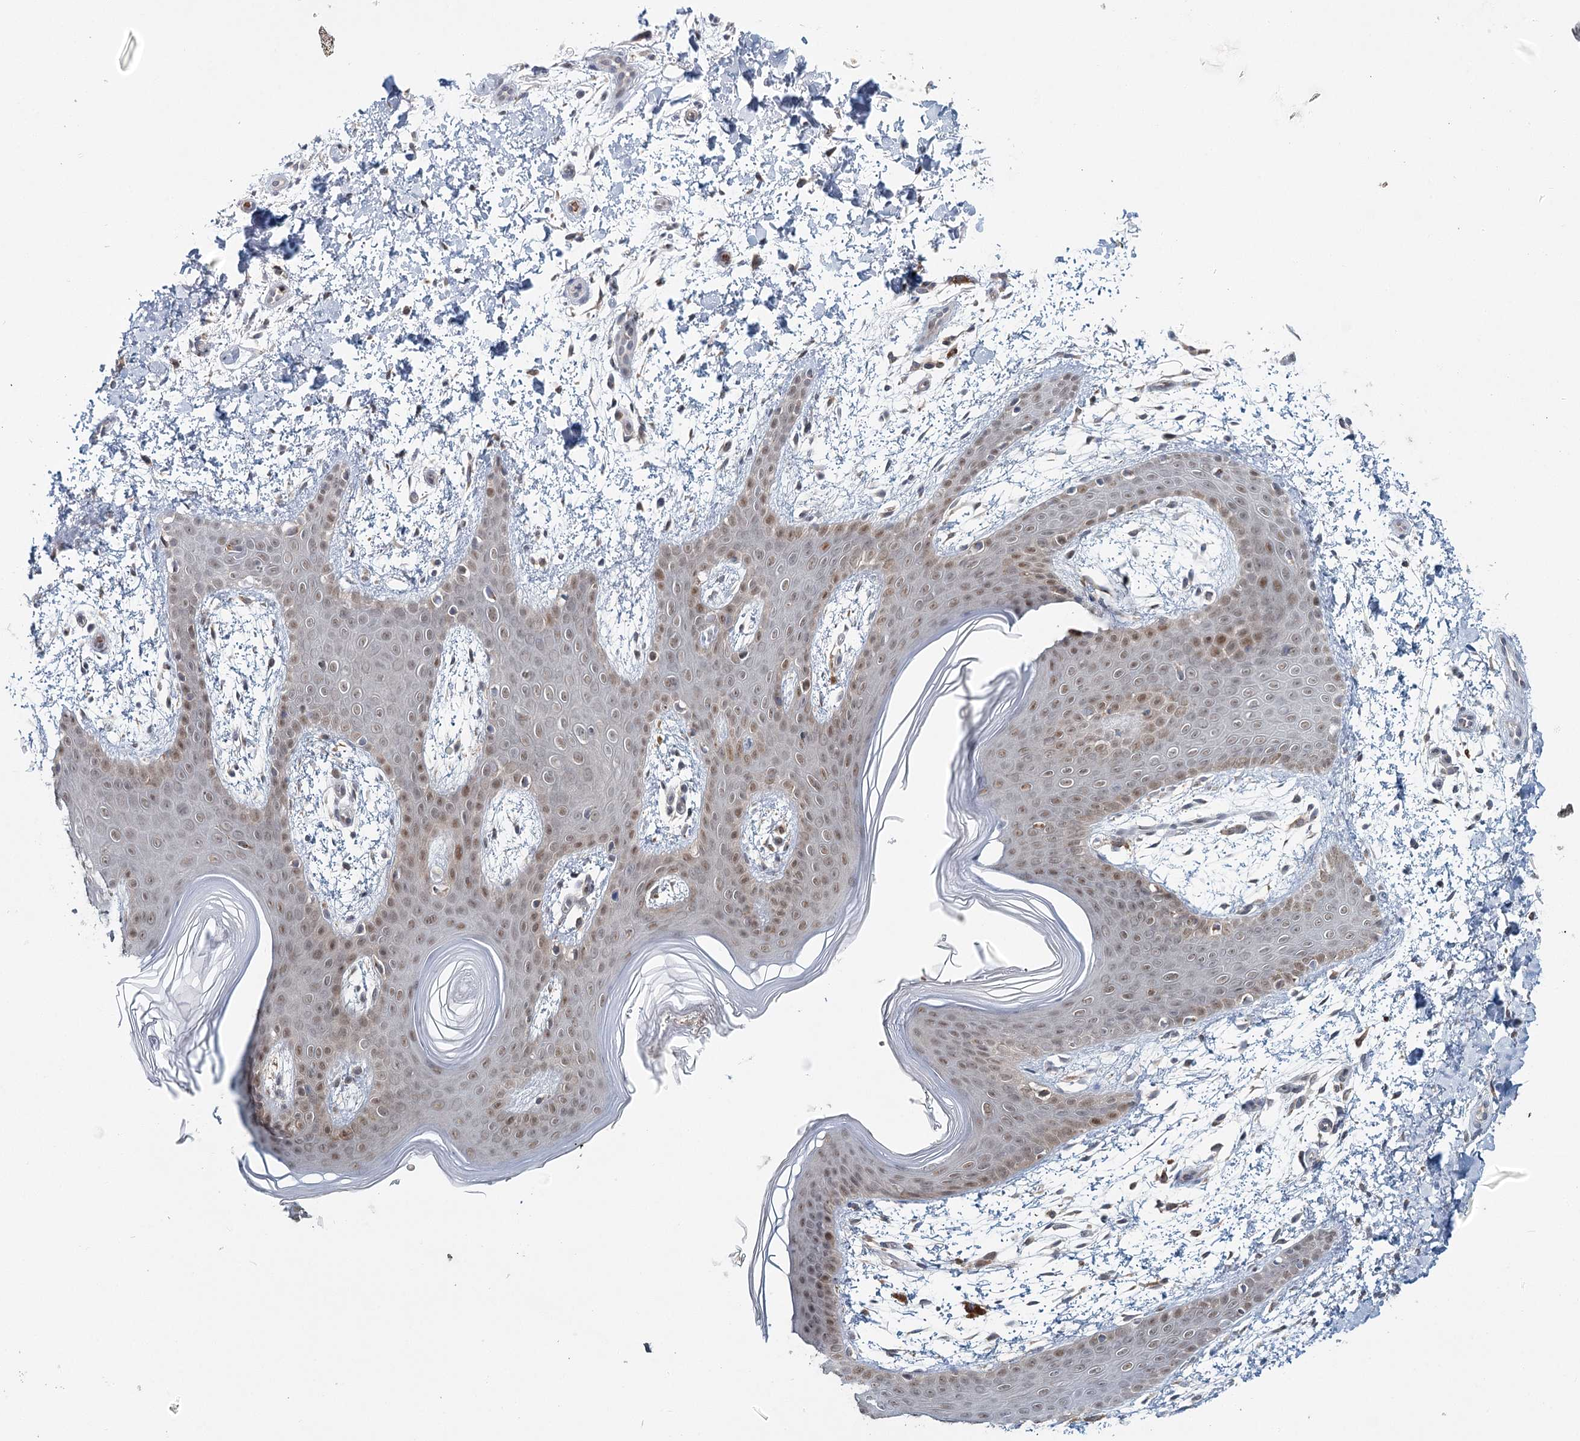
{"staining": {"intensity": "moderate", "quantity": ">75%", "location": "cytoplasmic/membranous,nuclear"}, "tissue": "skin", "cell_type": "Fibroblasts", "image_type": "normal", "snomed": [{"axis": "morphology", "description": "Normal tissue, NOS"}, {"axis": "topography", "description": "Skin"}], "caption": "High-power microscopy captured an immunohistochemistry (IHC) image of normal skin, revealing moderate cytoplasmic/membranous,nuclear positivity in about >75% of fibroblasts.", "gene": "ADK", "patient": {"sex": "male", "age": 36}}